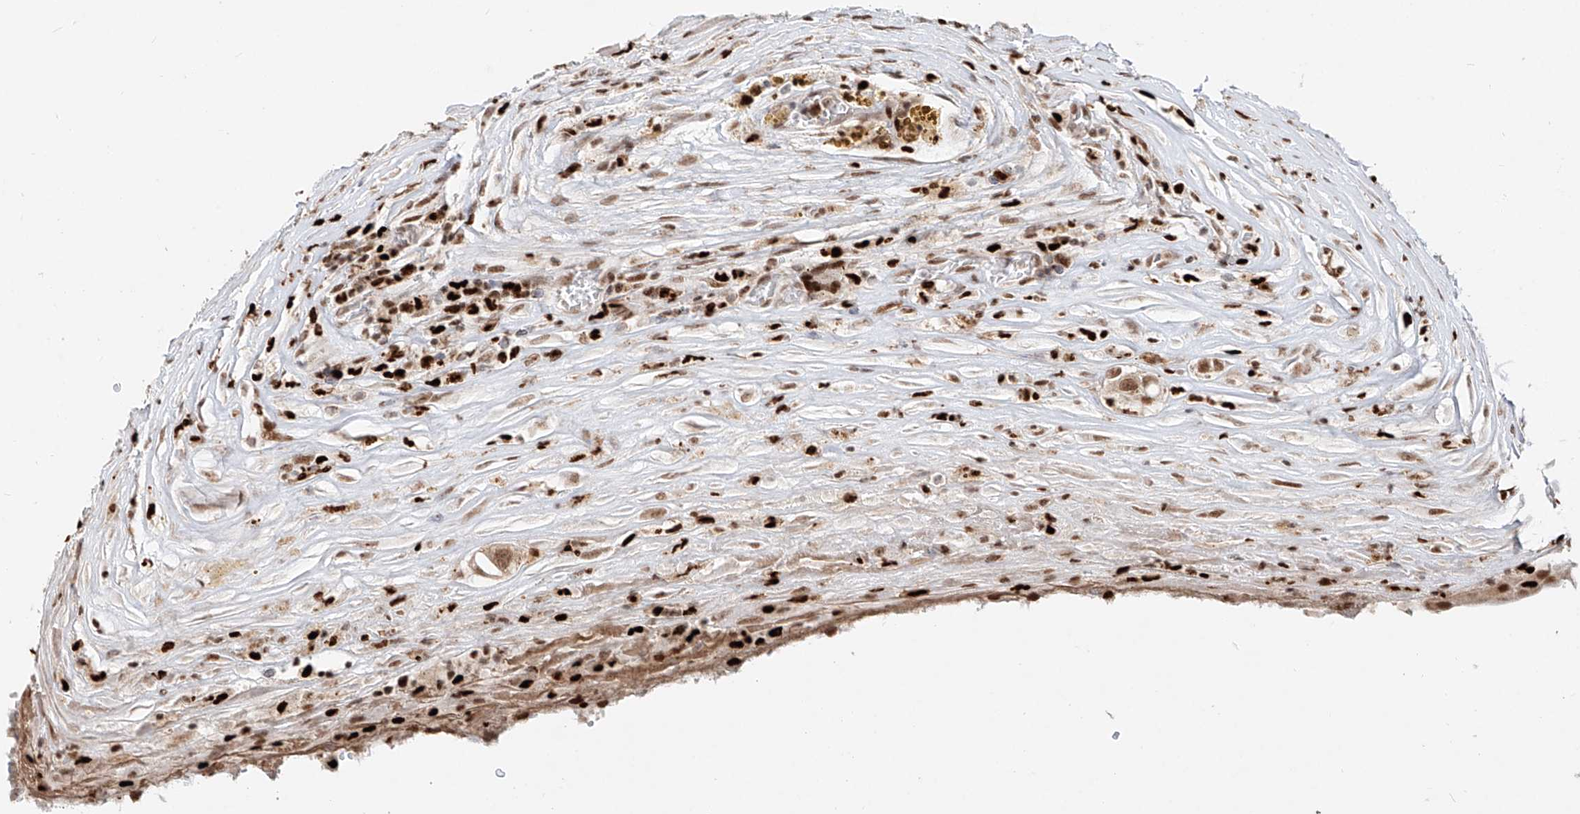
{"staining": {"intensity": "moderate", "quantity": ">75%", "location": "nuclear"}, "tissue": "thyroid cancer", "cell_type": "Tumor cells", "image_type": "cancer", "snomed": [{"axis": "morphology", "description": "Papillary adenocarcinoma, NOS"}, {"axis": "topography", "description": "Thyroid gland"}], "caption": "Brown immunohistochemical staining in papillary adenocarcinoma (thyroid) displays moderate nuclear expression in about >75% of tumor cells.", "gene": "DZIP1L", "patient": {"sex": "male", "age": 77}}